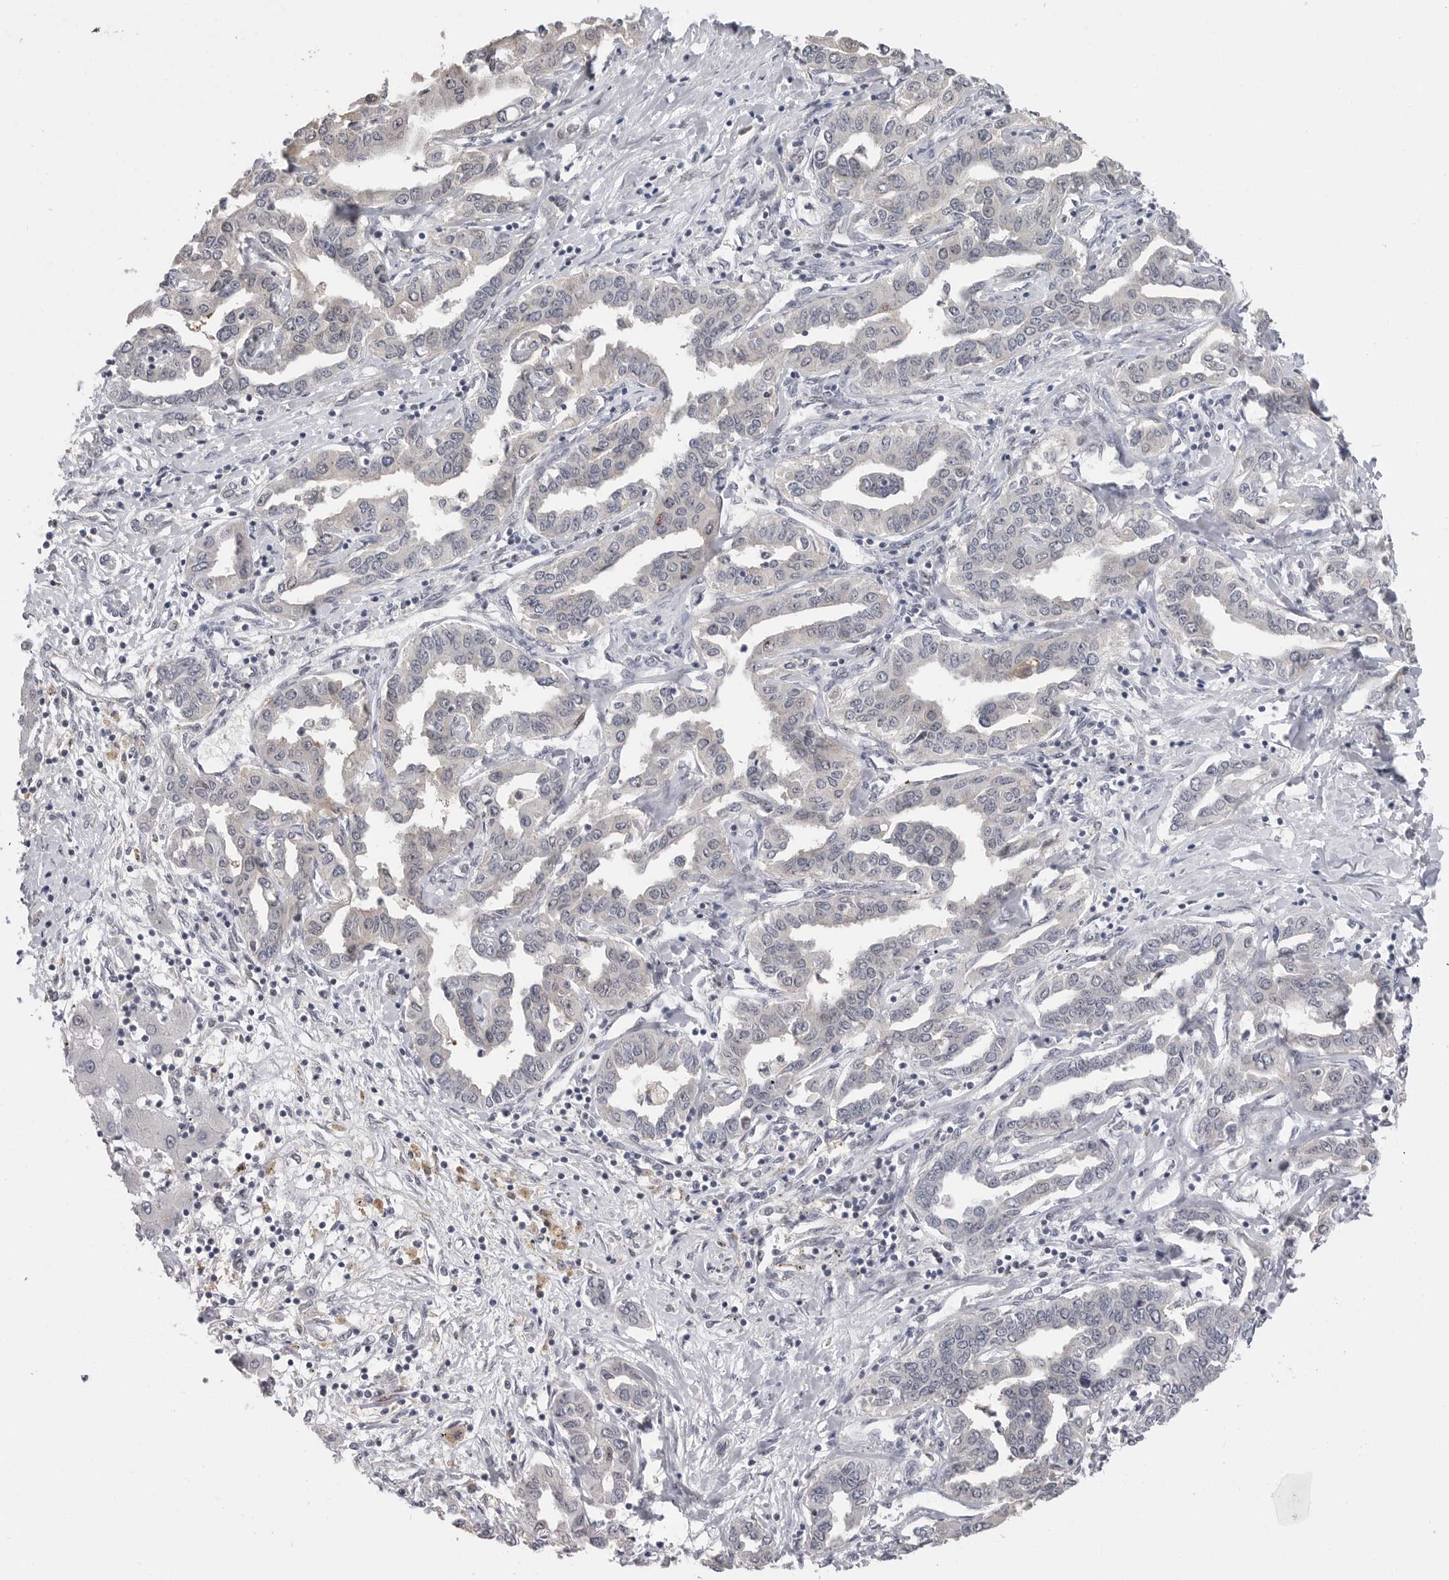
{"staining": {"intensity": "negative", "quantity": "none", "location": "none"}, "tissue": "liver cancer", "cell_type": "Tumor cells", "image_type": "cancer", "snomed": [{"axis": "morphology", "description": "Cholangiocarcinoma"}, {"axis": "topography", "description": "Liver"}], "caption": "Liver cancer stained for a protein using IHC displays no staining tumor cells.", "gene": "PLEKHF1", "patient": {"sex": "male", "age": 59}}